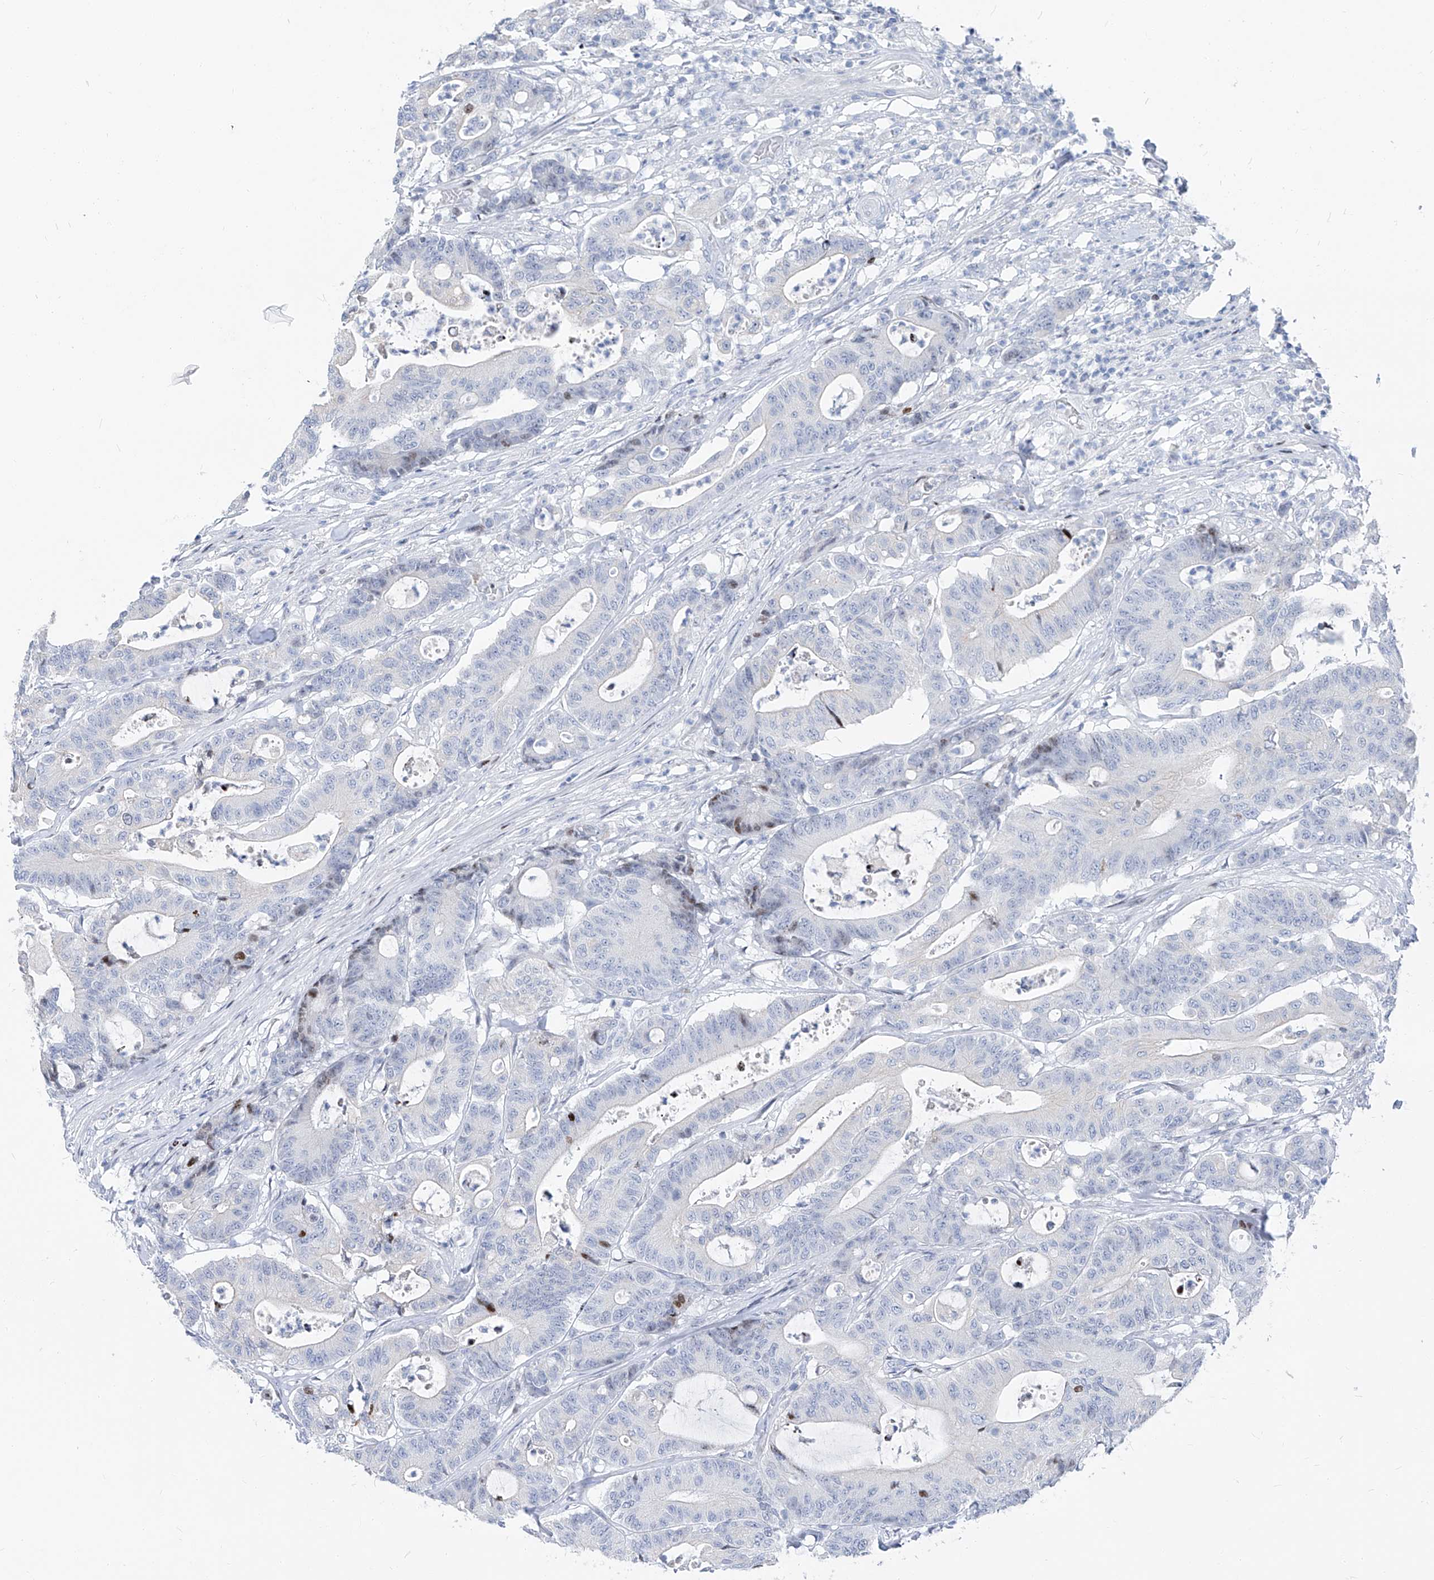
{"staining": {"intensity": "negative", "quantity": "none", "location": "none"}, "tissue": "colorectal cancer", "cell_type": "Tumor cells", "image_type": "cancer", "snomed": [{"axis": "morphology", "description": "Adenocarcinoma, NOS"}, {"axis": "topography", "description": "Colon"}], "caption": "A photomicrograph of human colorectal adenocarcinoma is negative for staining in tumor cells.", "gene": "FRS3", "patient": {"sex": "female", "age": 84}}